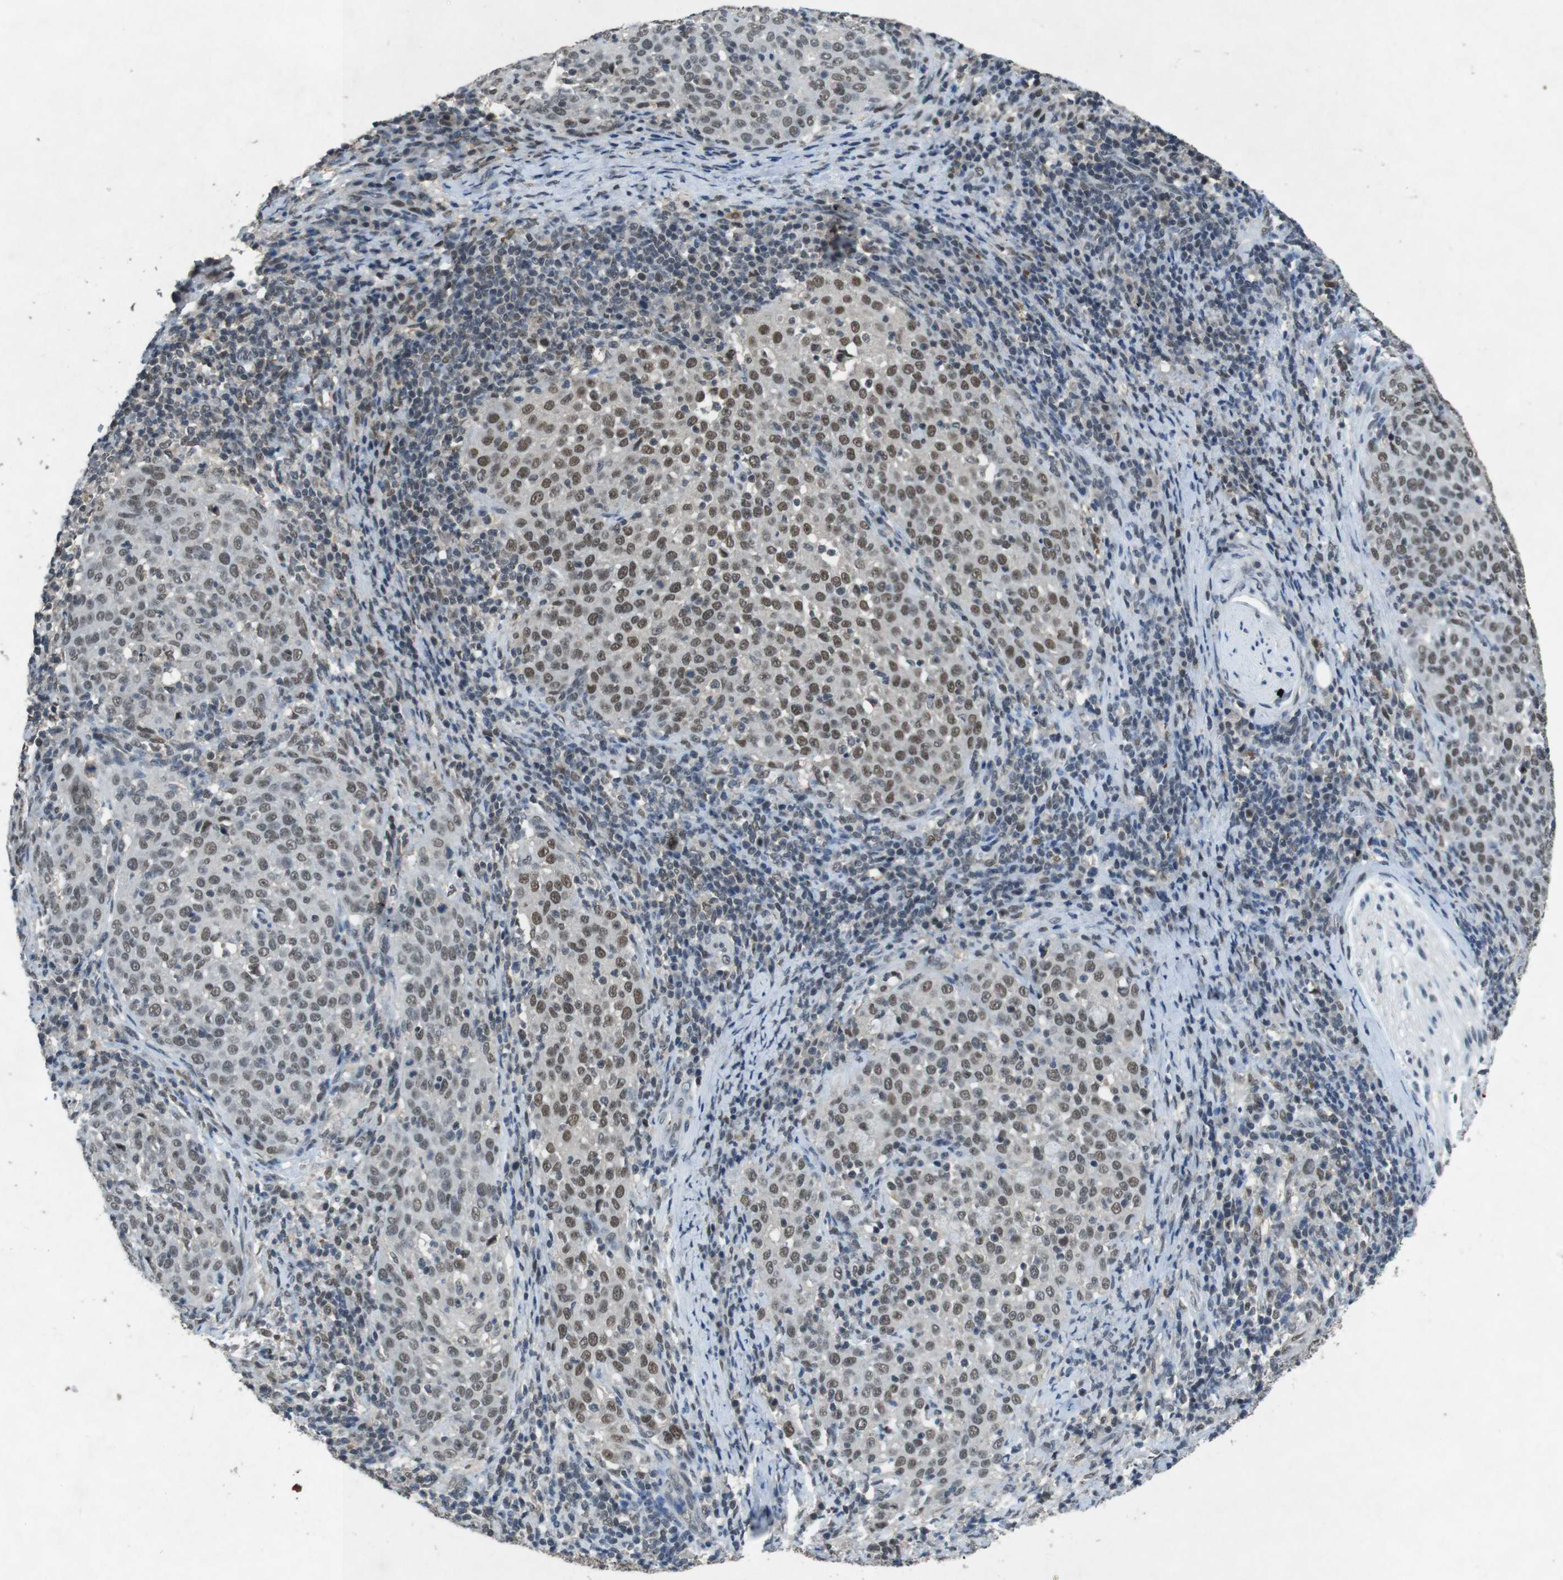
{"staining": {"intensity": "weak", "quantity": ">75%", "location": "nuclear"}, "tissue": "cervical cancer", "cell_type": "Tumor cells", "image_type": "cancer", "snomed": [{"axis": "morphology", "description": "Squamous cell carcinoma, NOS"}, {"axis": "topography", "description": "Cervix"}], "caption": "Human cervical cancer stained for a protein (brown) displays weak nuclear positive expression in about >75% of tumor cells.", "gene": "USP7", "patient": {"sex": "female", "age": 51}}